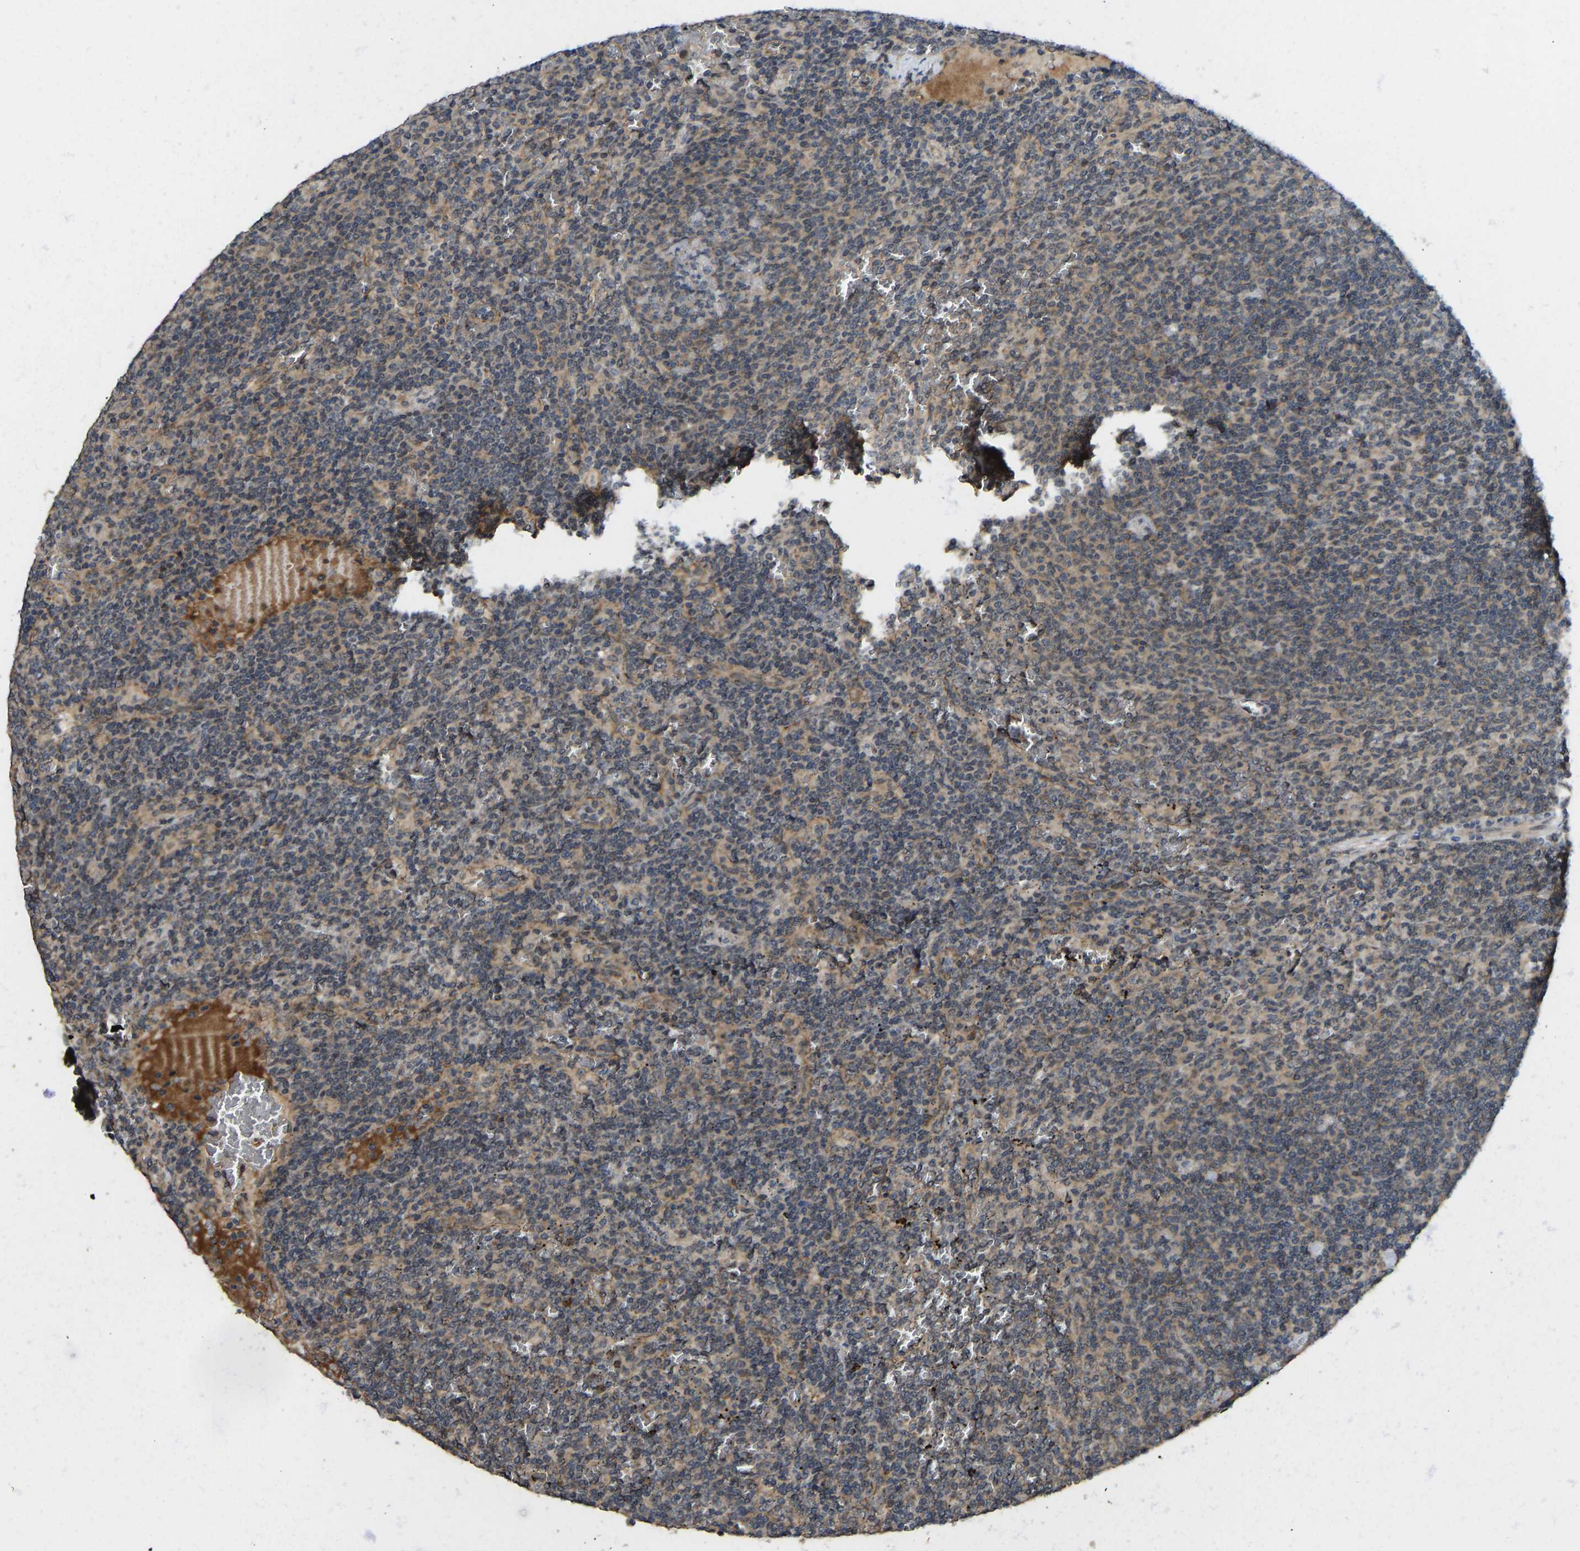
{"staining": {"intensity": "moderate", "quantity": ">75%", "location": "cytoplasmic/membranous"}, "tissue": "lymphoma", "cell_type": "Tumor cells", "image_type": "cancer", "snomed": [{"axis": "morphology", "description": "Malignant lymphoma, non-Hodgkin's type, Low grade"}, {"axis": "topography", "description": "Spleen"}], "caption": "An immunohistochemistry image of neoplastic tissue is shown. Protein staining in brown shows moderate cytoplasmic/membranous positivity in lymphoma within tumor cells.", "gene": "NDRG3", "patient": {"sex": "female", "age": 50}}